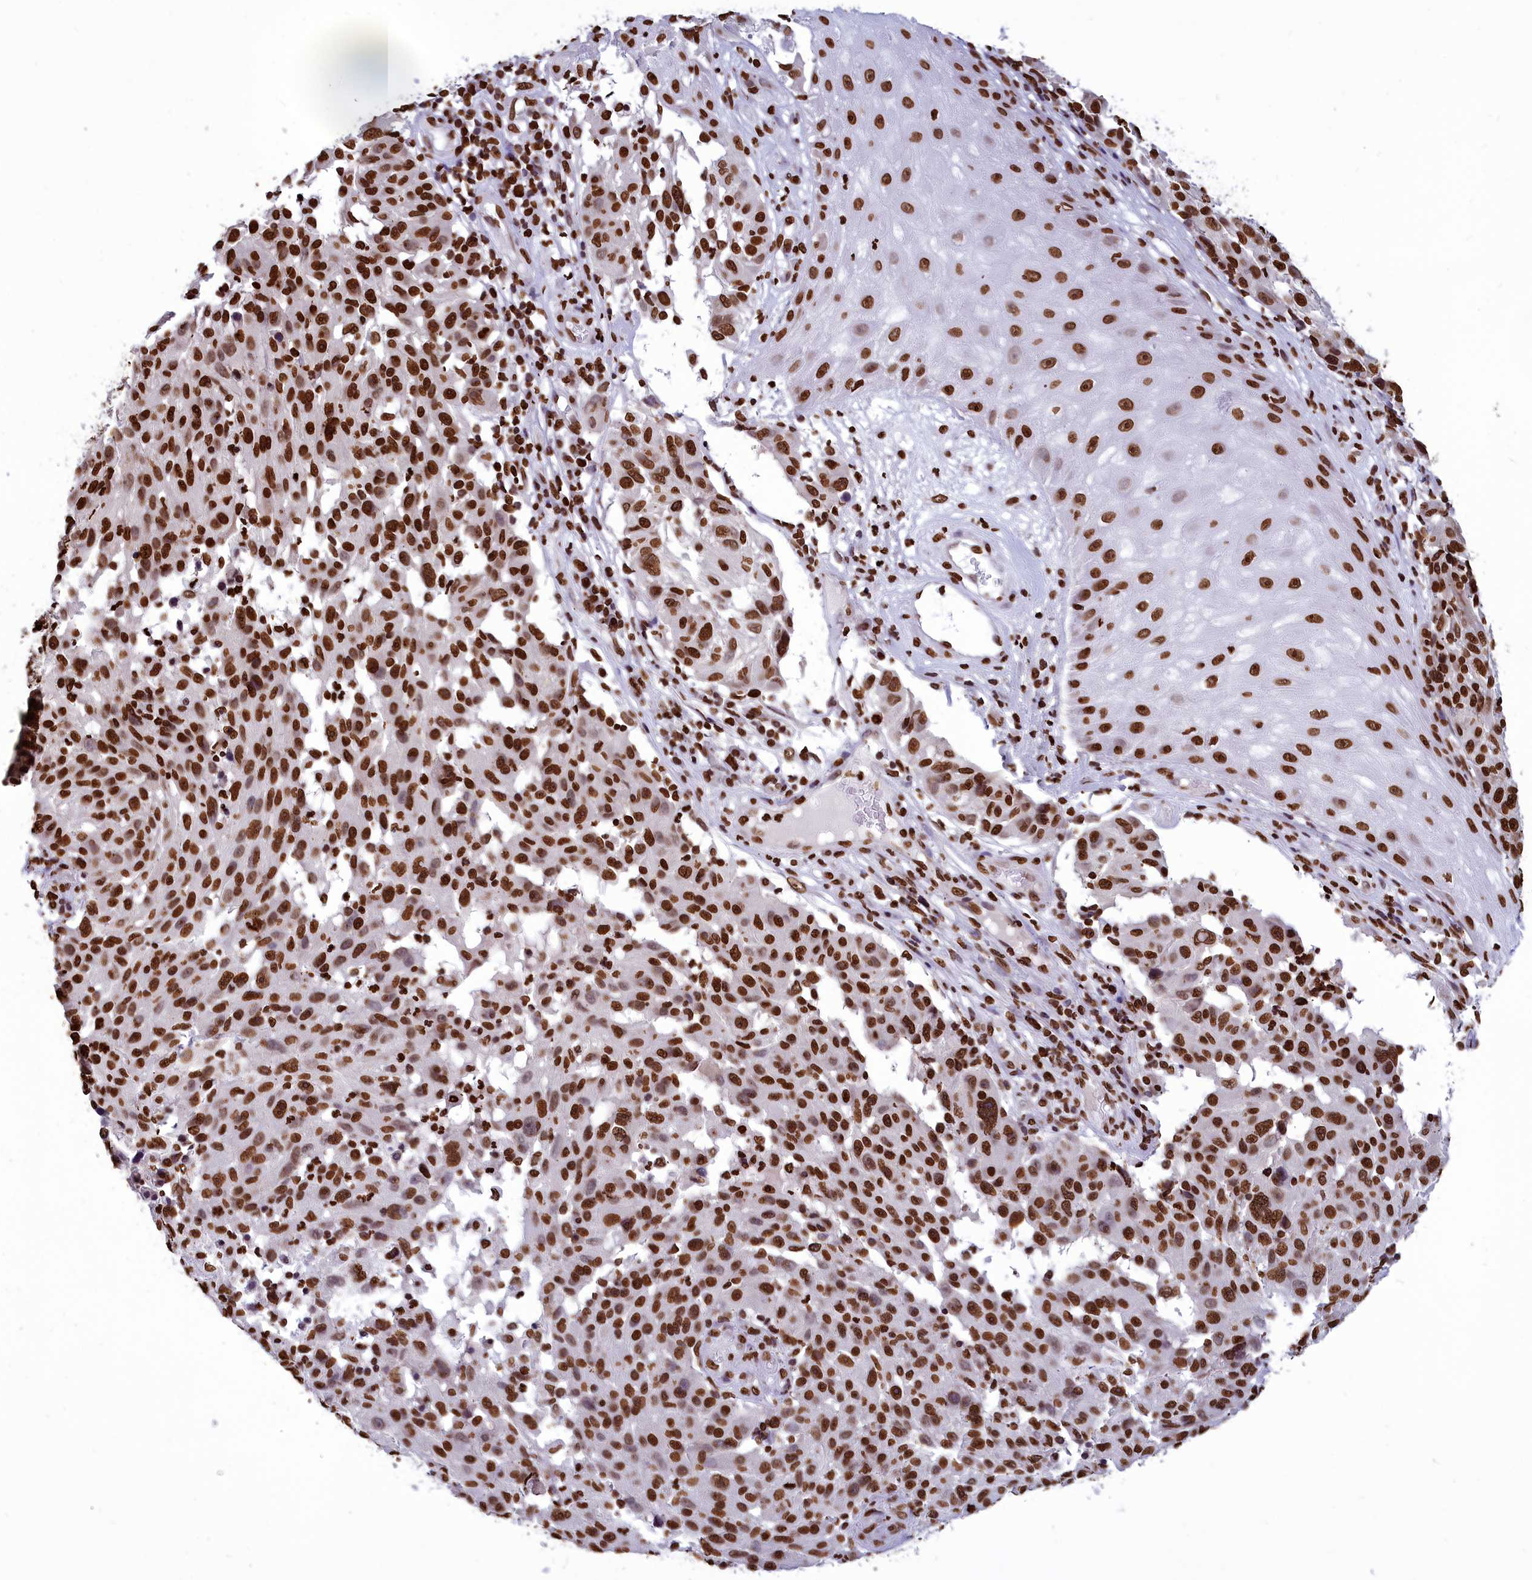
{"staining": {"intensity": "strong", "quantity": ">75%", "location": "nuclear"}, "tissue": "melanoma", "cell_type": "Tumor cells", "image_type": "cancer", "snomed": [{"axis": "morphology", "description": "Malignant melanoma, NOS"}, {"axis": "topography", "description": "Skin"}], "caption": "Tumor cells reveal high levels of strong nuclear expression in about >75% of cells in malignant melanoma.", "gene": "AKAP17A", "patient": {"sex": "male", "age": 53}}